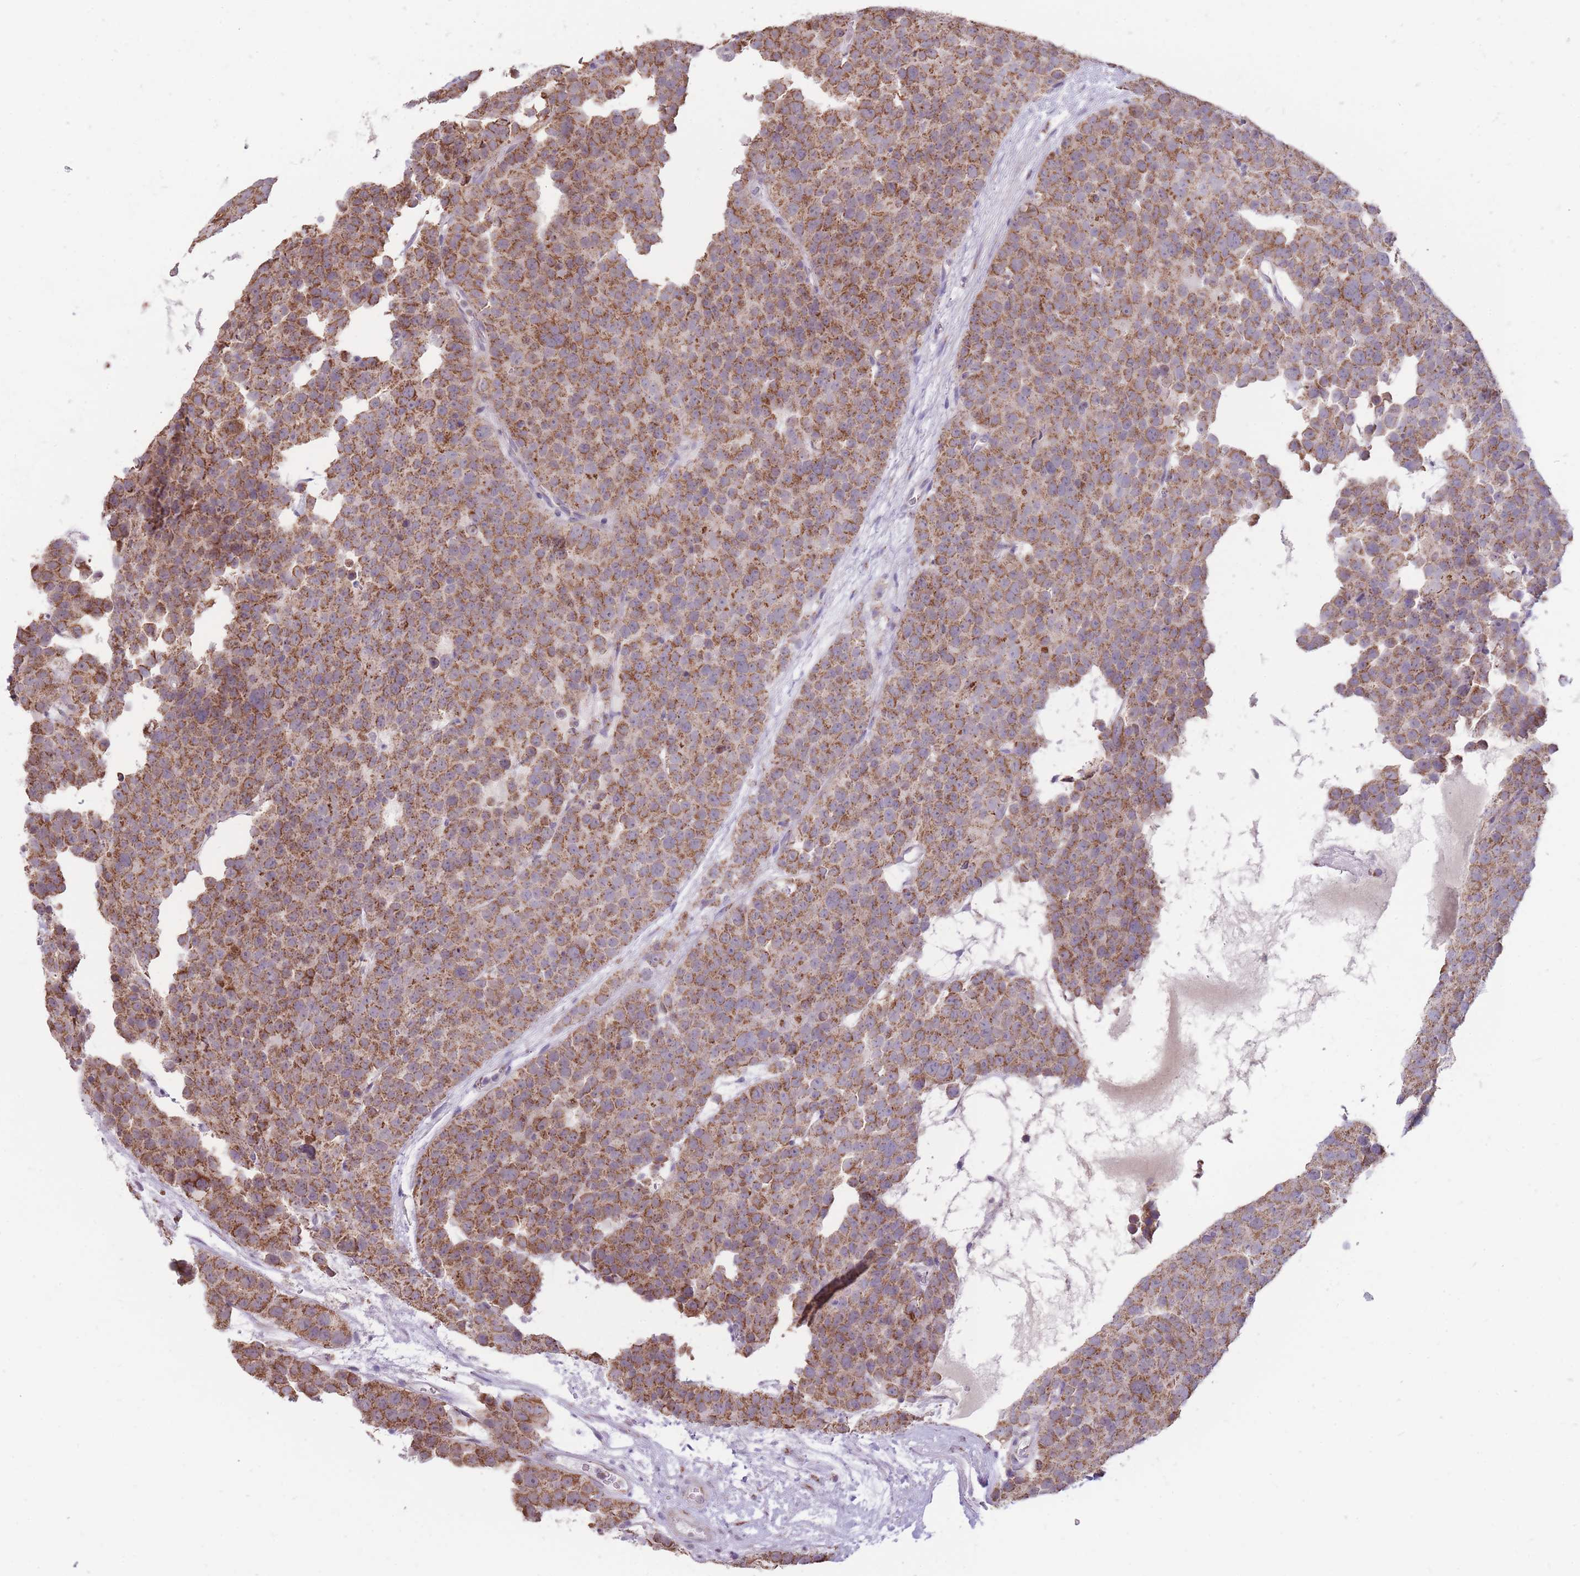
{"staining": {"intensity": "moderate", "quantity": ">75%", "location": "cytoplasmic/membranous"}, "tissue": "testis cancer", "cell_type": "Tumor cells", "image_type": "cancer", "snomed": [{"axis": "morphology", "description": "Seminoma, NOS"}, {"axis": "topography", "description": "Testis"}], "caption": "Protein staining exhibits moderate cytoplasmic/membranous positivity in about >75% of tumor cells in testis cancer. The staining is performed using DAB brown chromogen to label protein expression. The nuclei are counter-stained blue using hematoxylin.", "gene": "NELL1", "patient": {"sex": "male", "age": 71}}